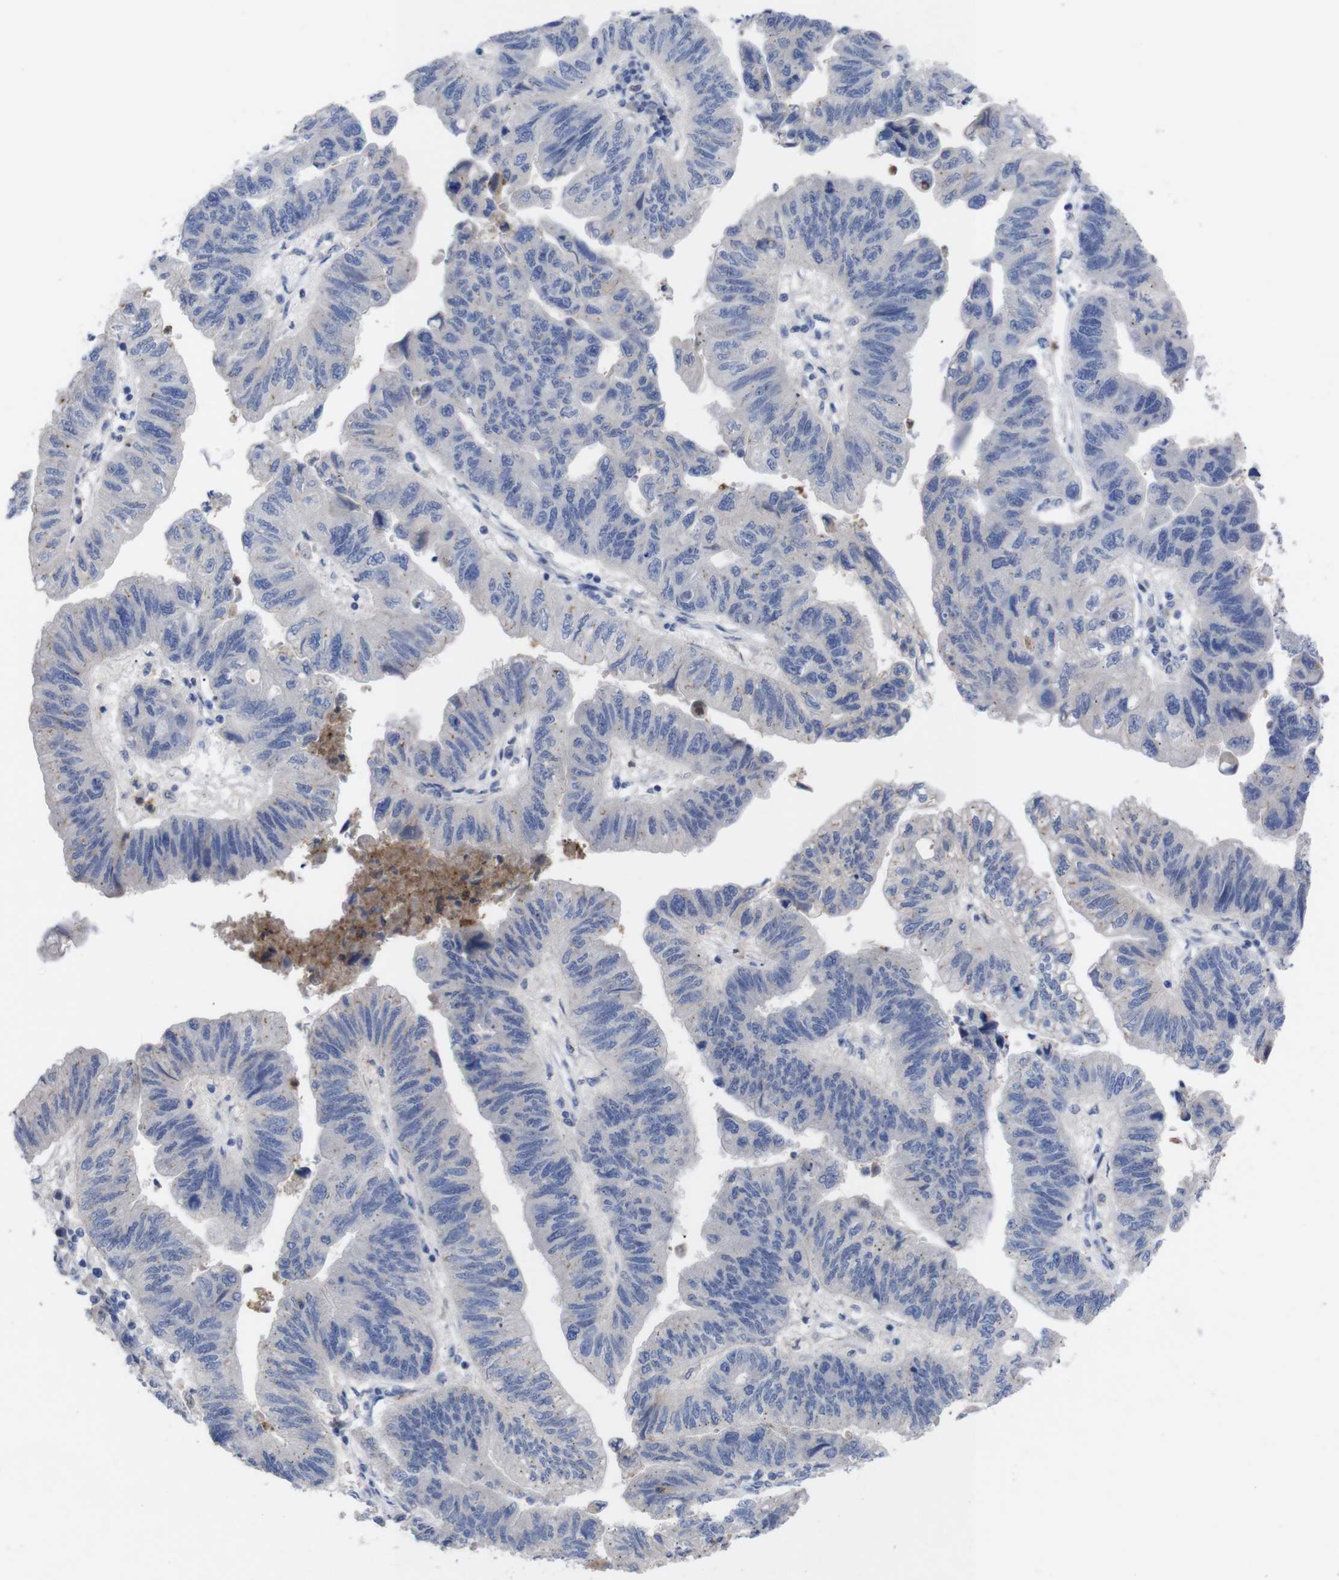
{"staining": {"intensity": "negative", "quantity": "none", "location": "none"}, "tissue": "stomach cancer", "cell_type": "Tumor cells", "image_type": "cancer", "snomed": [{"axis": "morphology", "description": "Adenocarcinoma, NOS"}, {"axis": "topography", "description": "Stomach"}], "caption": "Immunohistochemistry of human stomach cancer (adenocarcinoma) shows no staining in tumor cells.", "gene": "C5AR1", "patient": {"sex": "male", "age": 59}}